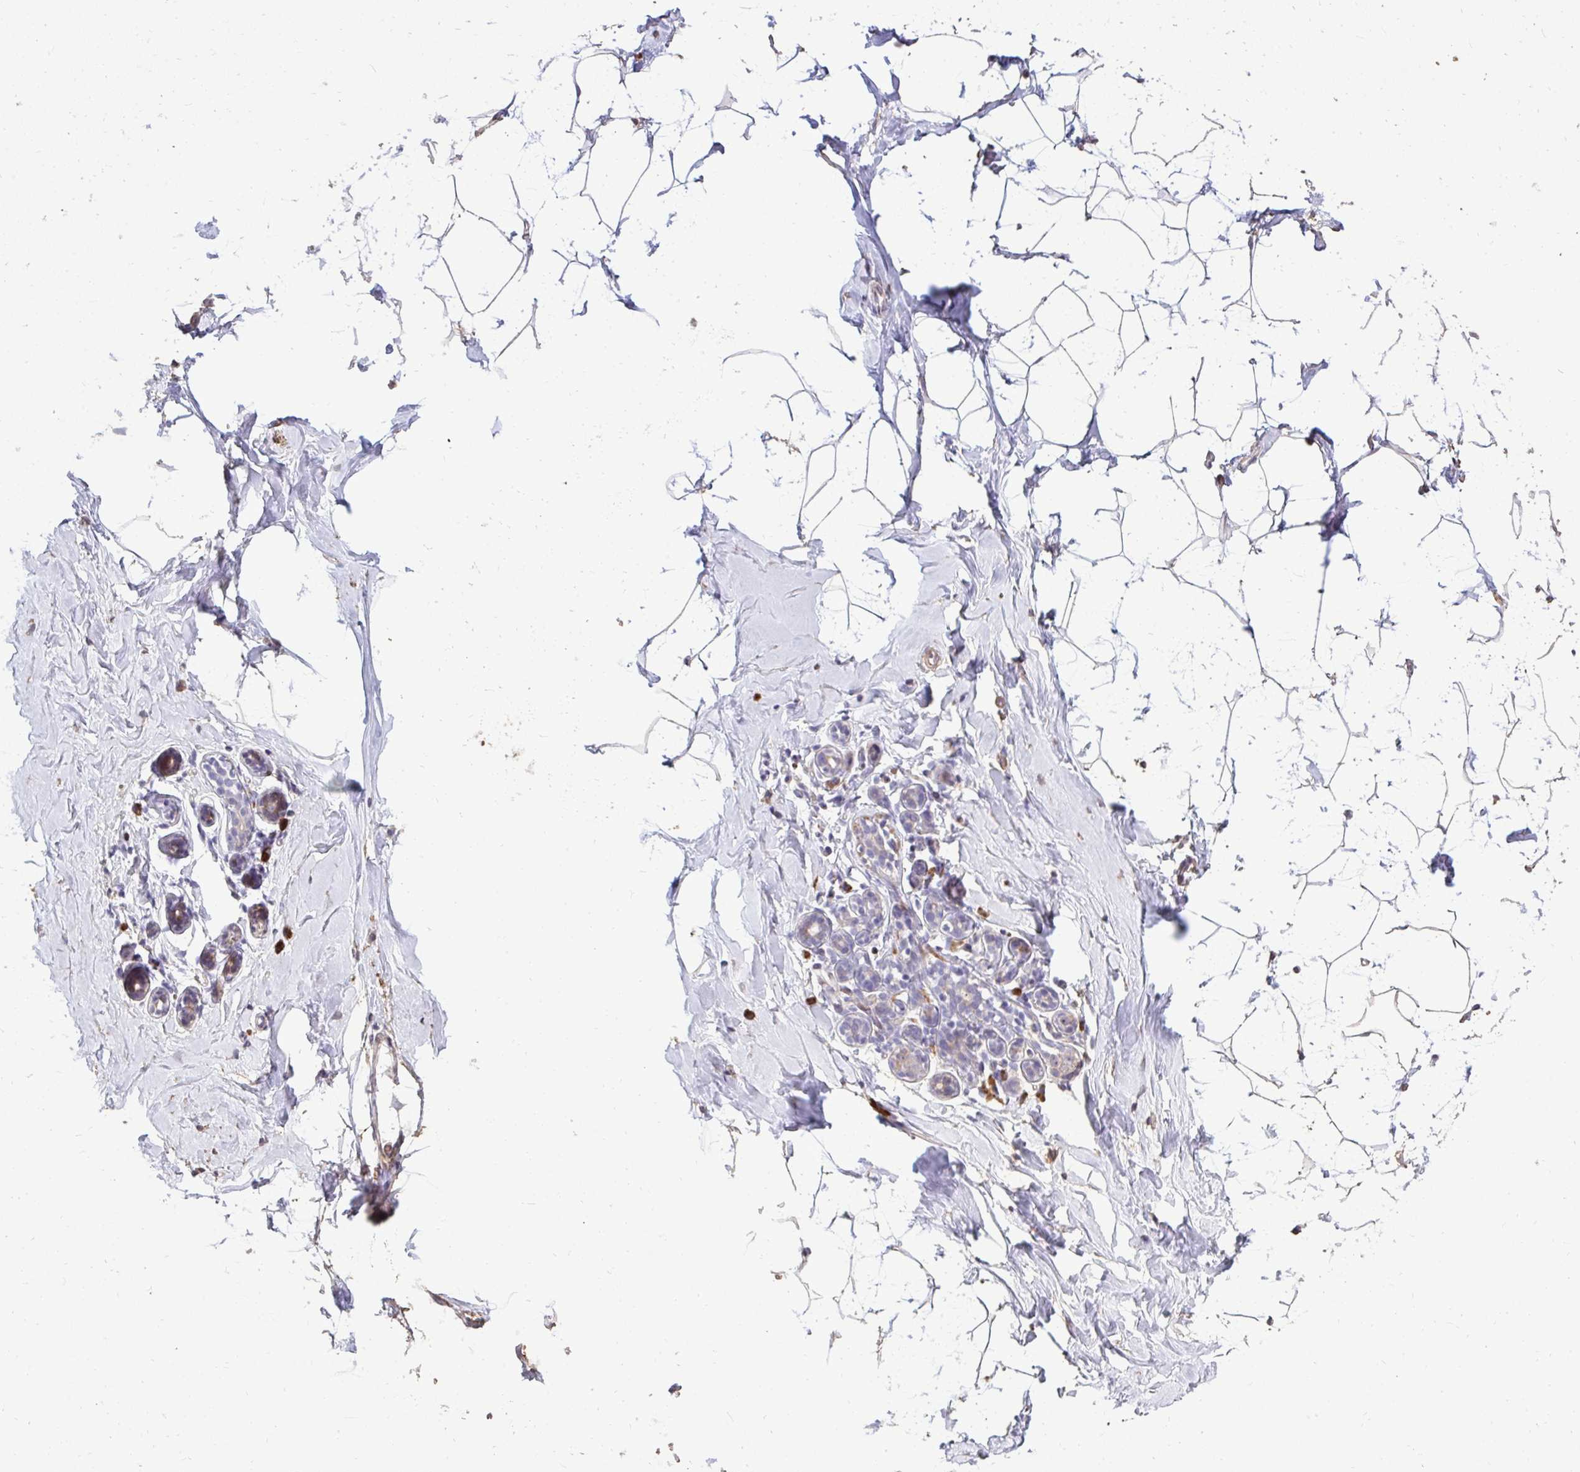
{"staining": {"intensity": "negative", "quantity": "none", "location": "none"}, "tissue": "breast", "cell_type": "Adipocytes", "image_type": "normal", "snomed": [{"axis": "morphology", "description": "Normal tissue, NOS"}, {"axis": "topography", "description": "Breast"}], "caption": "Immunohistochemical staining of benign human breast exhibits no significant staining in adipocytes. (DAB (3,3'-diaminobenzidine) immunohistochemistry (IHC), high magnification).", "gene": "FIBCD1", "patient": {"sex": "female", "age": 32}}